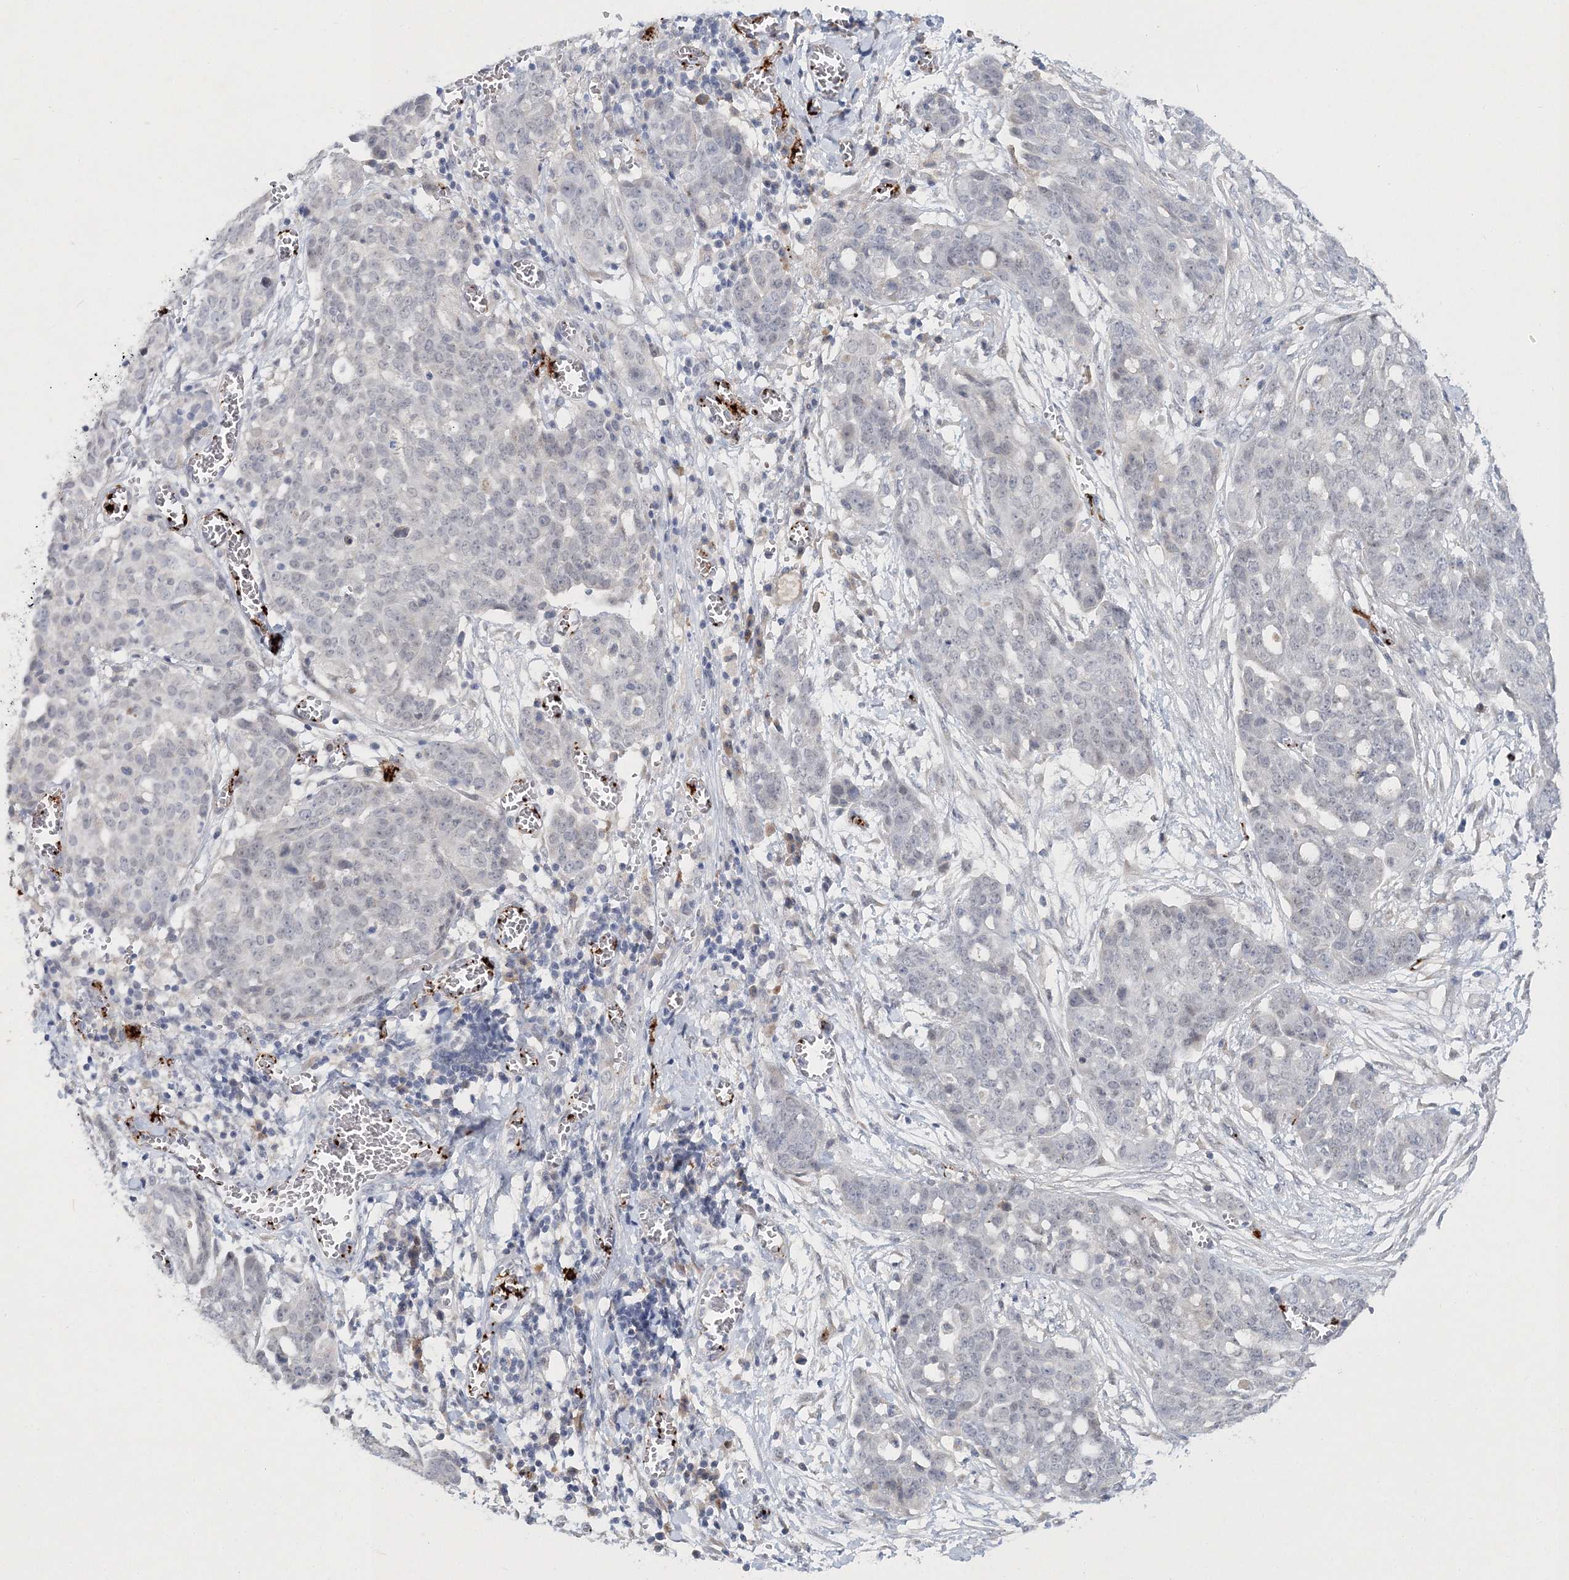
{"staining": {"intensity": "negative", "quantity": "none", "location": "none"}, "tissue": "ovarian cancer", "cell_type": "Tumor cells", "image_type": "cancer", "snomed": [{"axis": "morphology", "description": "Cystadenocarcinoma, serous, NOS"}, {"axis": "topography", "description": "Soft tissue"}, {"axis": "topography", "description": "Ovary"}], "caption": "A photomicrograph of human ovarian serous cystadenocarcinoma is negative for staining in tumor cells.", "gene": "MYOZ2", "patient": {"sex": "female", "age": 57}}